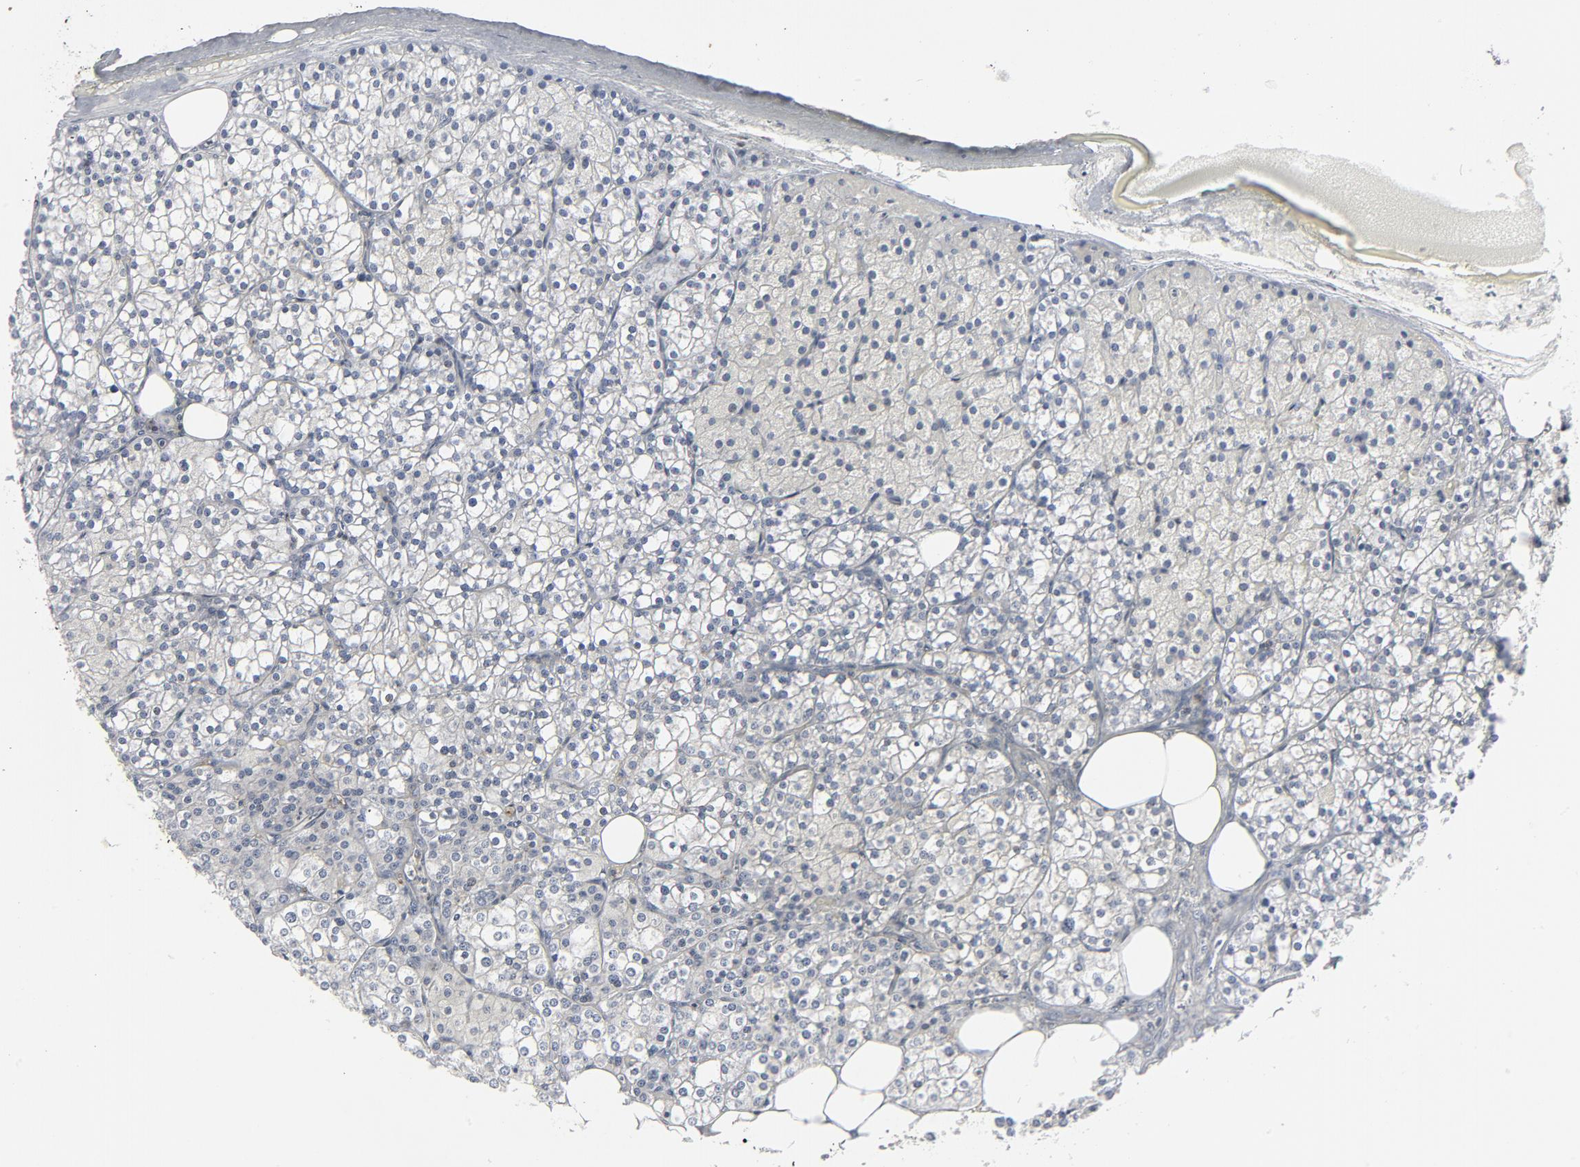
{"staining": {"intensity": "moderate", "quantity": ">75%", "location": "cytoplasmic/membranous"}, "tissue": "parathyroid gland", "cell_type": "Glandular cells", "image_type": "normal", "snomed": [{"axis": "morphology", "description": "Normal tissue, NOS"}, {"axis": "topography", "description": "Parathyroid gland"}], "caption": "Glandular cells demonstrate medium levels of moderate cytoplasmic/membranous positivity in about >75% of cells in benign parathyroid gland.", "gene": "YES1", "patient": {"sex": "female", "age": 63}}